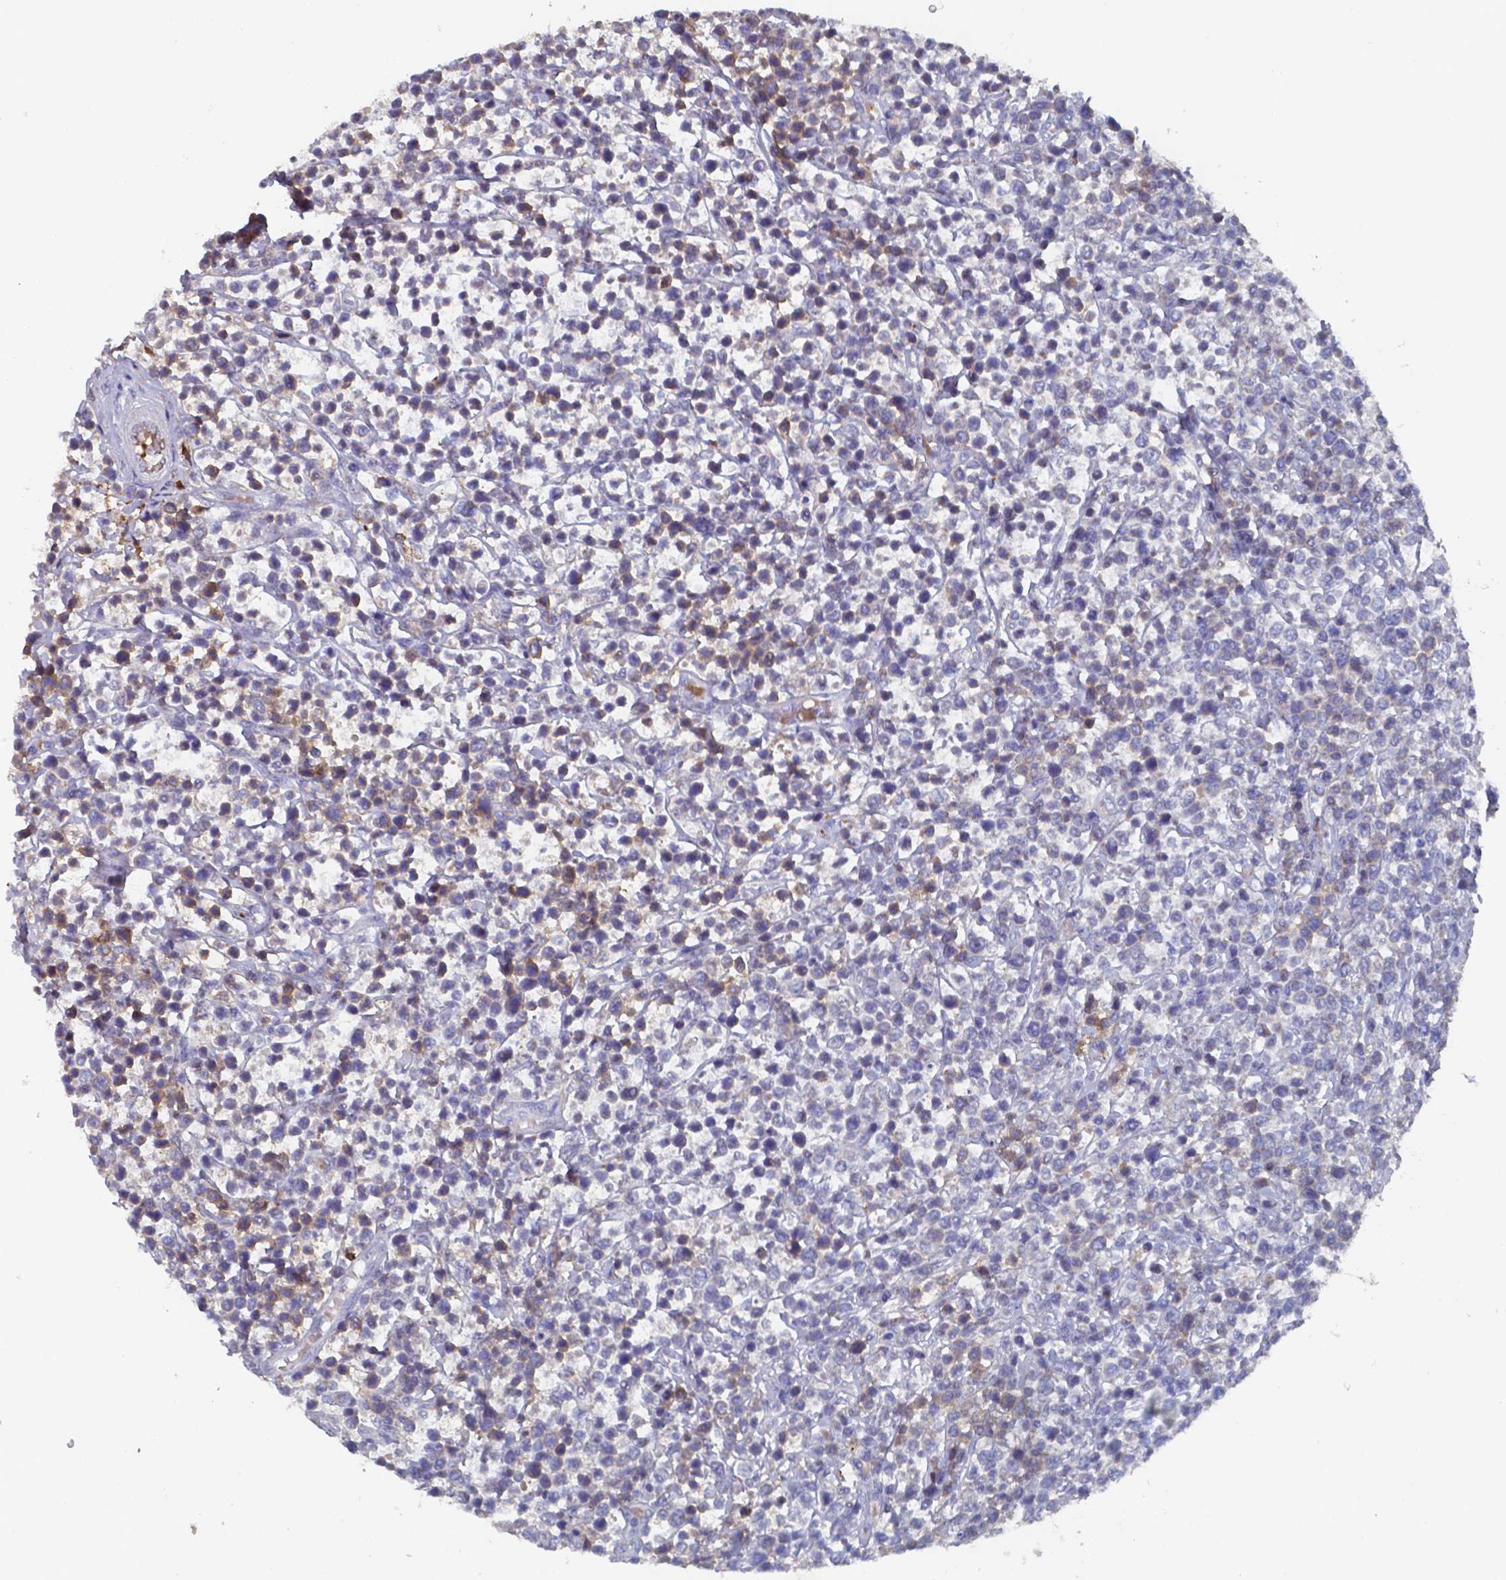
{"staining": {"intensity": "negative", "quantity": "none", "location": "none"}, "tissue": "lymphoma", "cell_type": "Tumor cells", "image_type": "cancer", "snomed": [{"axis": "morphology", "description": "Malignant lymphoma, non-Hodgkin's type, High grade"}, {"axis": "topography", "description": "Soft tissue"}], "caption": "A histopathology image of malignant lymphoma, non-Hodgkin's type (high-grade) stained for a protein demonstrates no brown staining in tumor cells.", "gene": "BTBD17", "patient": {"sex": "female", "age": 56}}